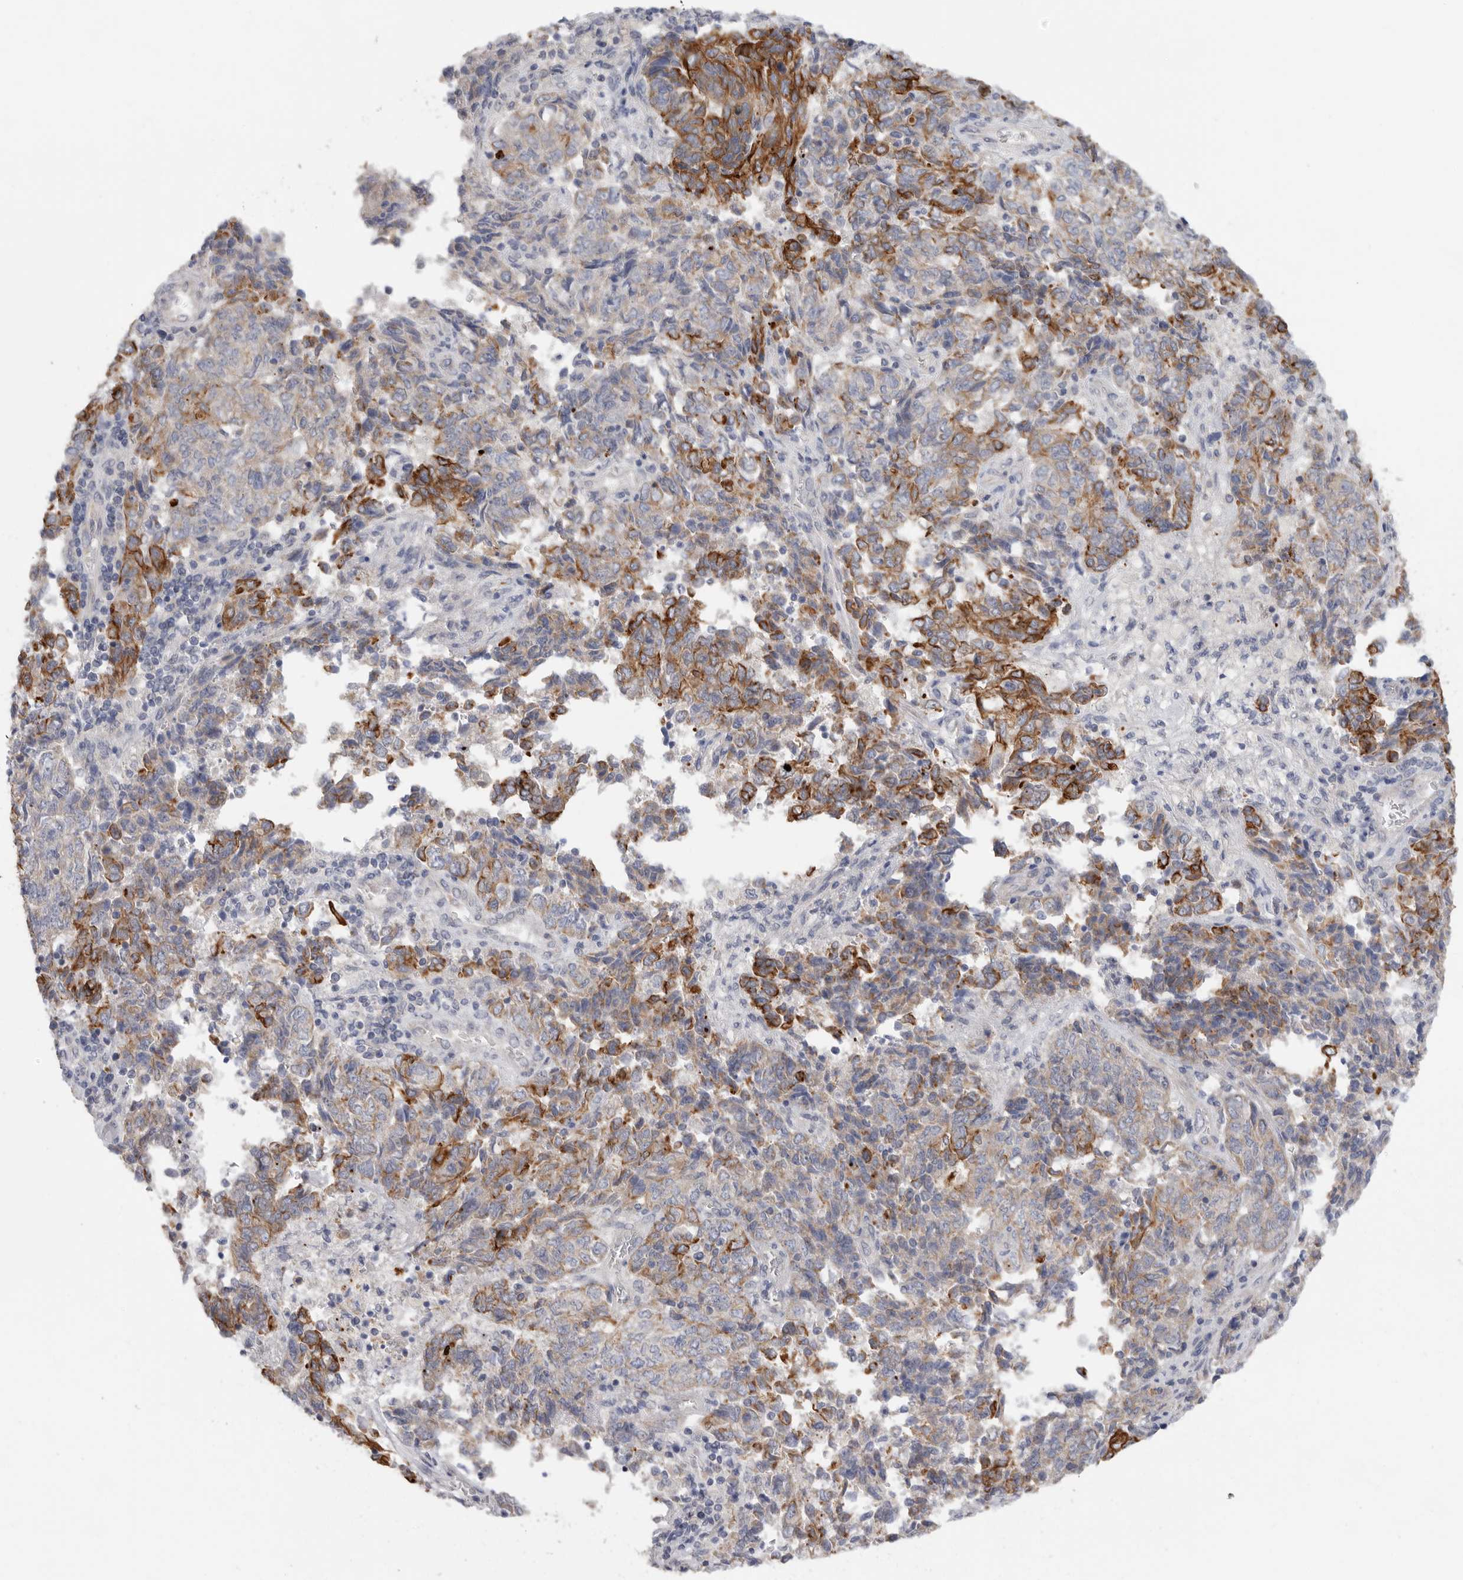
{"staining": {"intensity": "strong", "quantity": "<25%", "location": "cytoplasmic/membranous"}, "tissue": "endometrial cancer", "cell_type": "Tumor cells", "image_type": "cancer", "snomed": [{"axis": "morphology", "description": "Adenocarcinoma, NOS"}, {"axis": "topography", "description": "Endometrium"}], "caption": "The photomicrograph displays a brown stain indicating the presence of a protein in the cytoplasmic/membranous of tumor cells in endometrial cancer (adenocarcinoma).", "gene": "MTFR1L", "patient": {"sex": "female", "age": 80}}